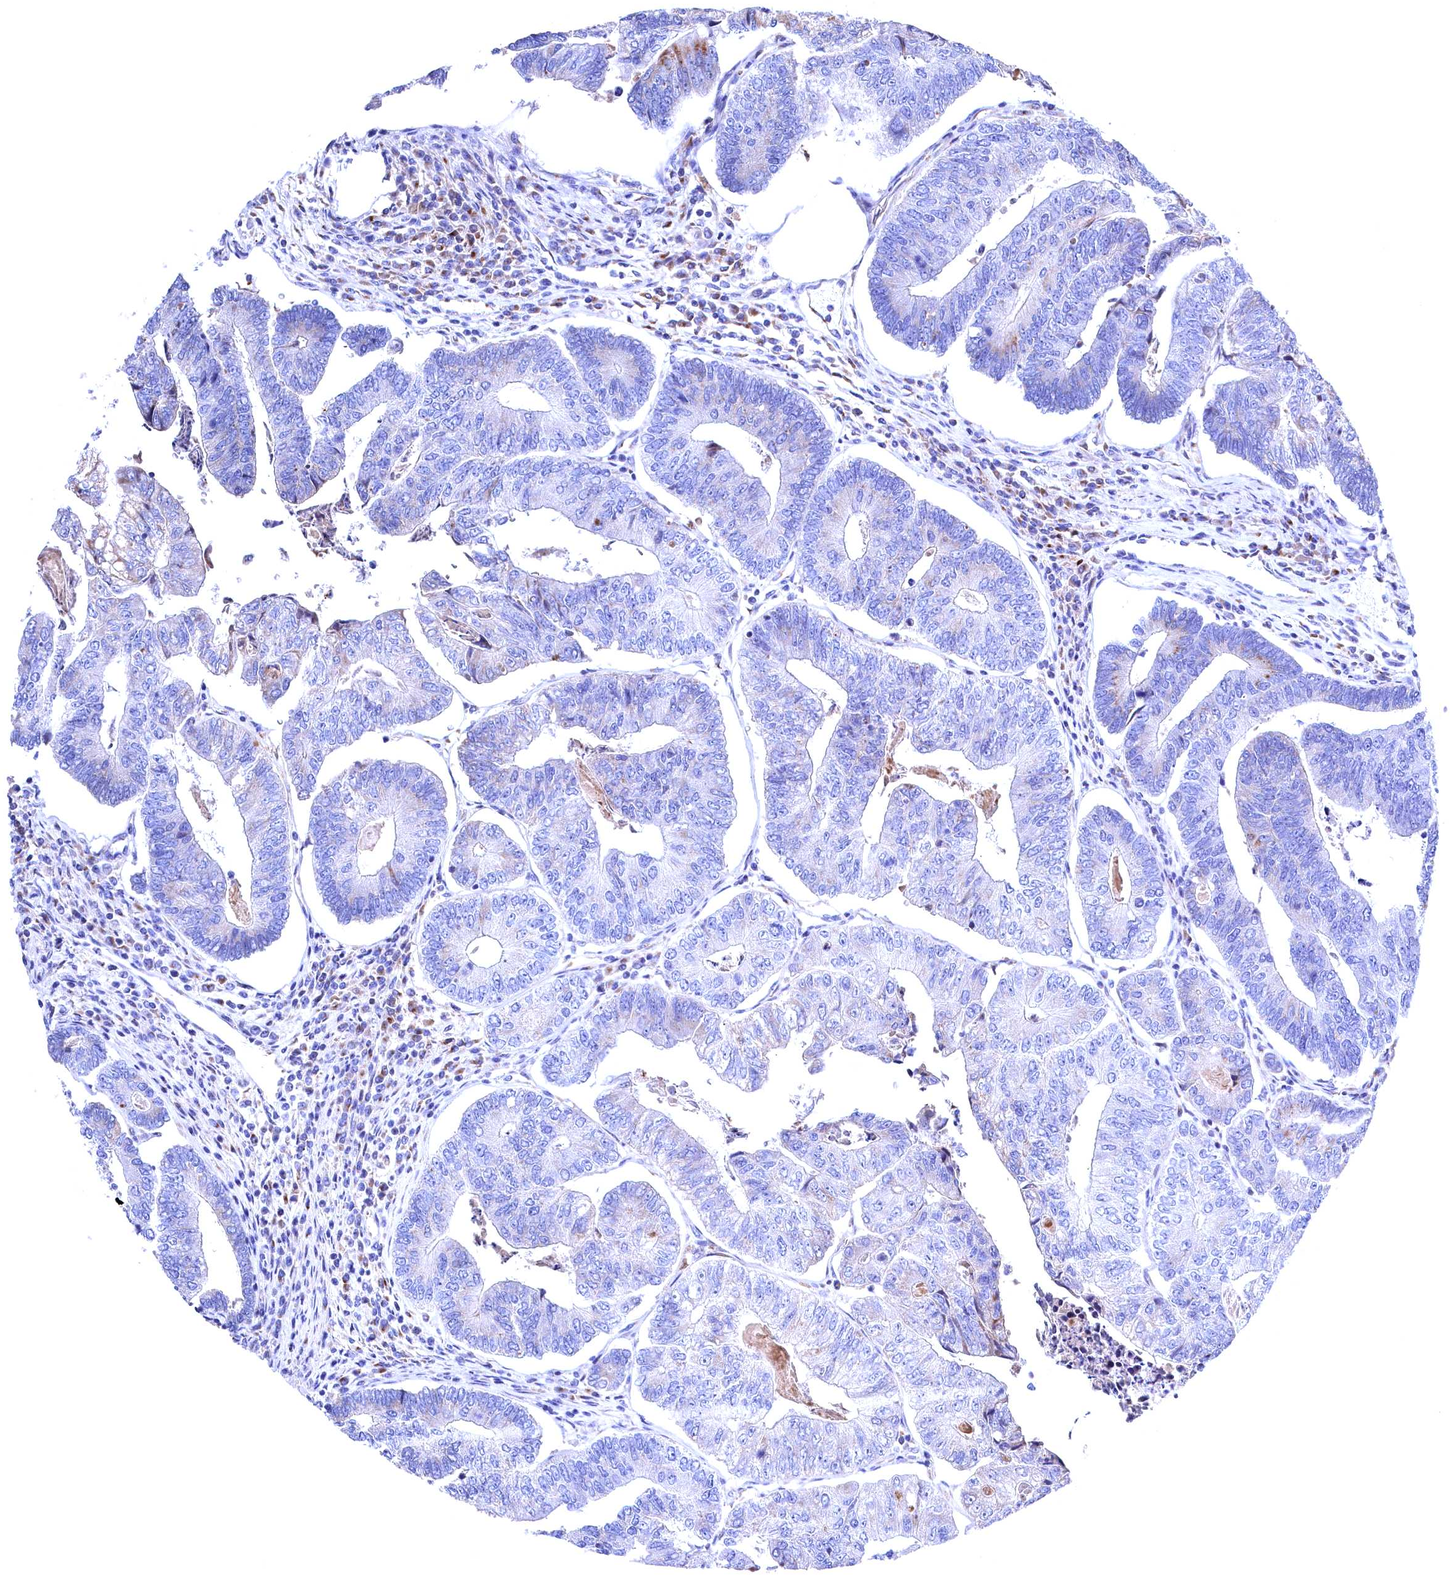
{"staining": {"intensity": "negative", "quantity": "none", "location": "none"}, "tissue": "colorectal cancer", "cell_type": "Tumor cells", "image_type": "cancer", "snomed": [{"axis": "morphology", "description": "Adenocarcinoma, NOS"}, {"axis": "topography", "description": "Colon"}], "caption": "A high-resolution histopathology image shows IHC staining of adenocarcinoma (colorectal), which demonstrates no significant positivity in tumor cells.", "gene": "GPR108", "patient": {"sex": "female", "age": 67}}